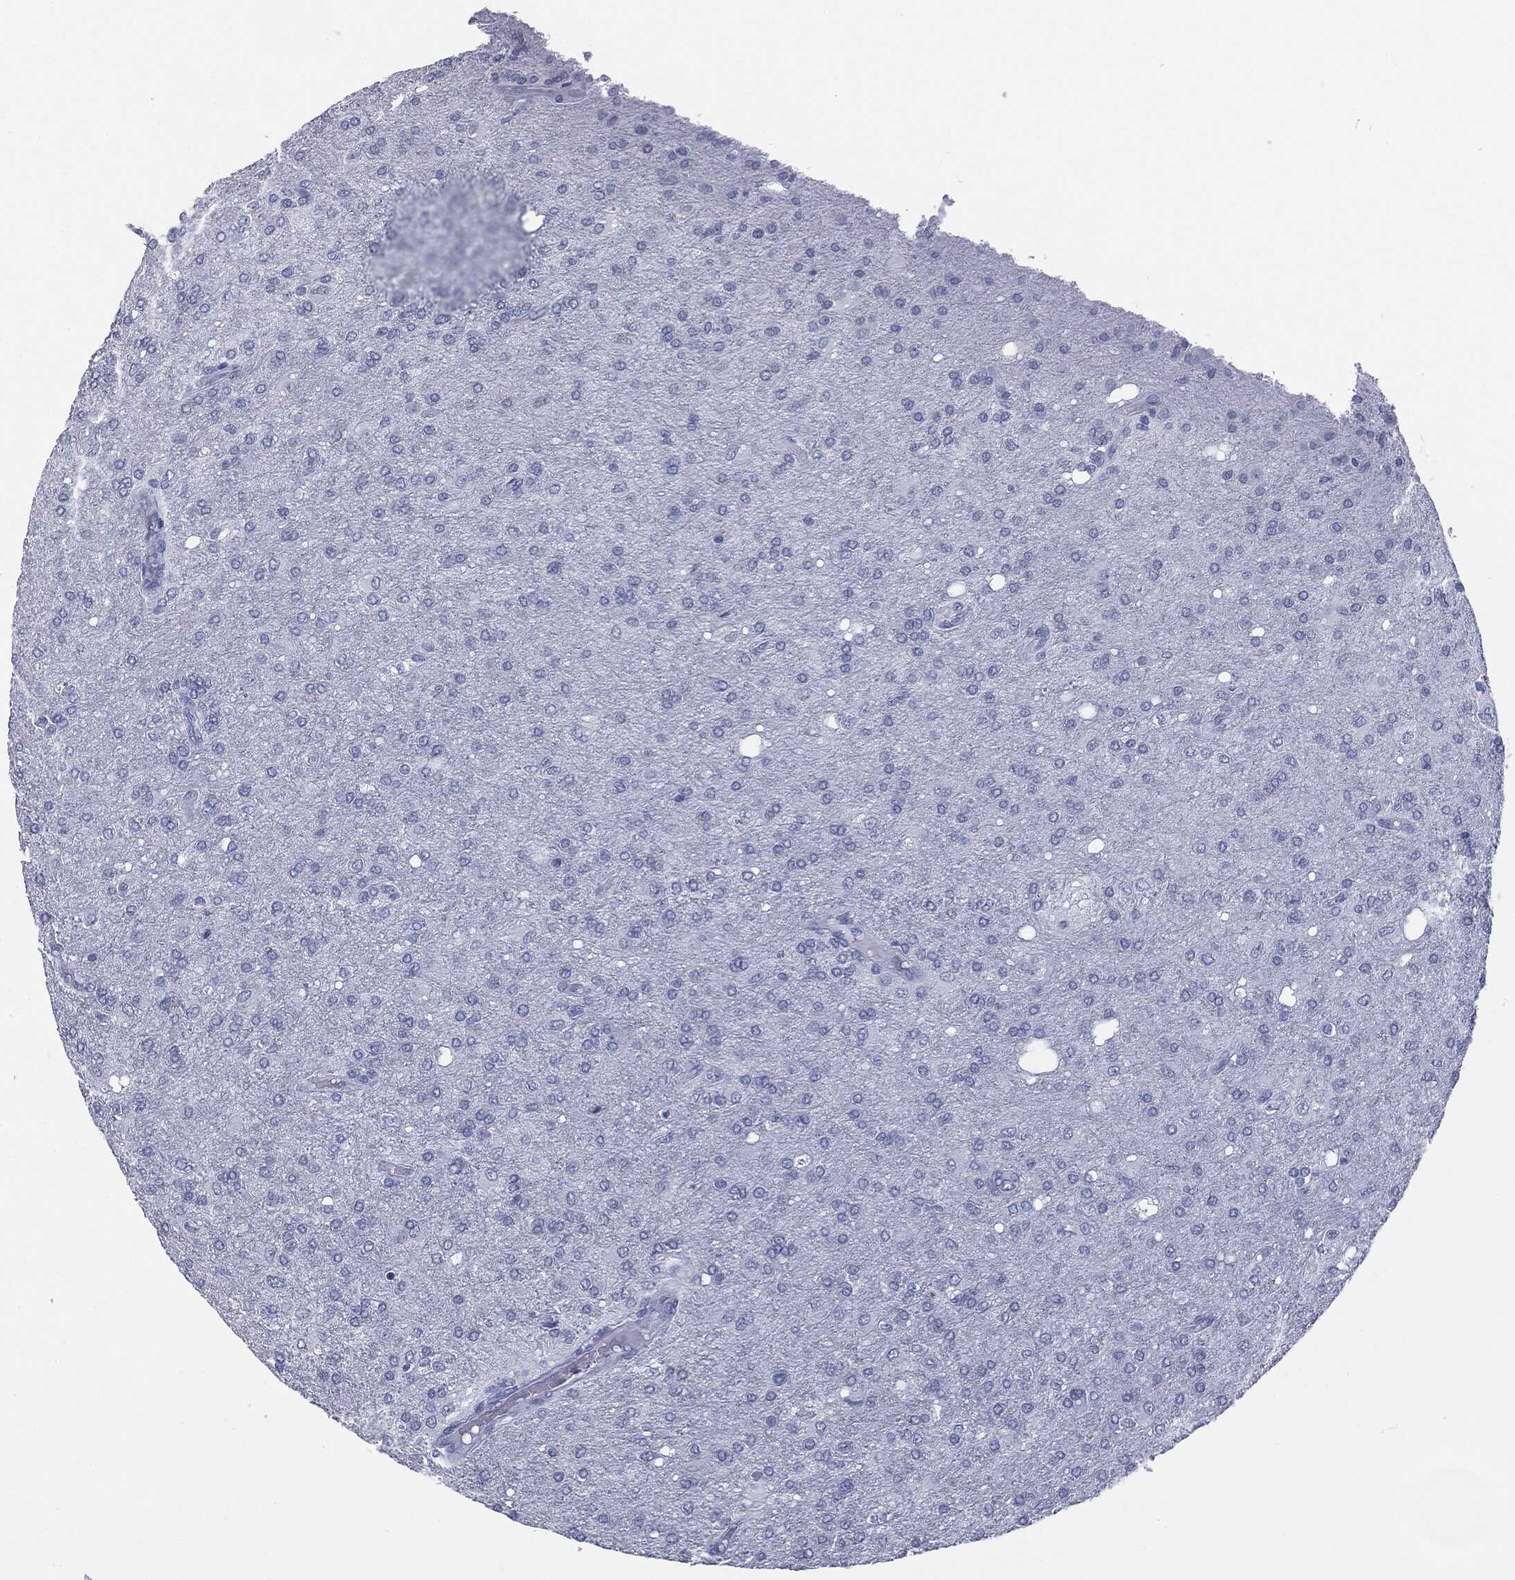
{"staining": {"intensity": "negative", "quantity": "none", "location": "none"}, "tissue": "glioma", "cell_type": "Tumor cells", "image_type": "cancer", "snomed": [{"axis": "morphology", "description": "Glioma, malignant, High grade"}, {"axis": "topography", "description": "Cerebral cortex"}], "caption": "The IHC photomicrograph has no significant positivity in tumor cells of malignant glioma (high-grade) tissue.", "gene": "TPO", "patient": {"sex": "male", "age": 70}}